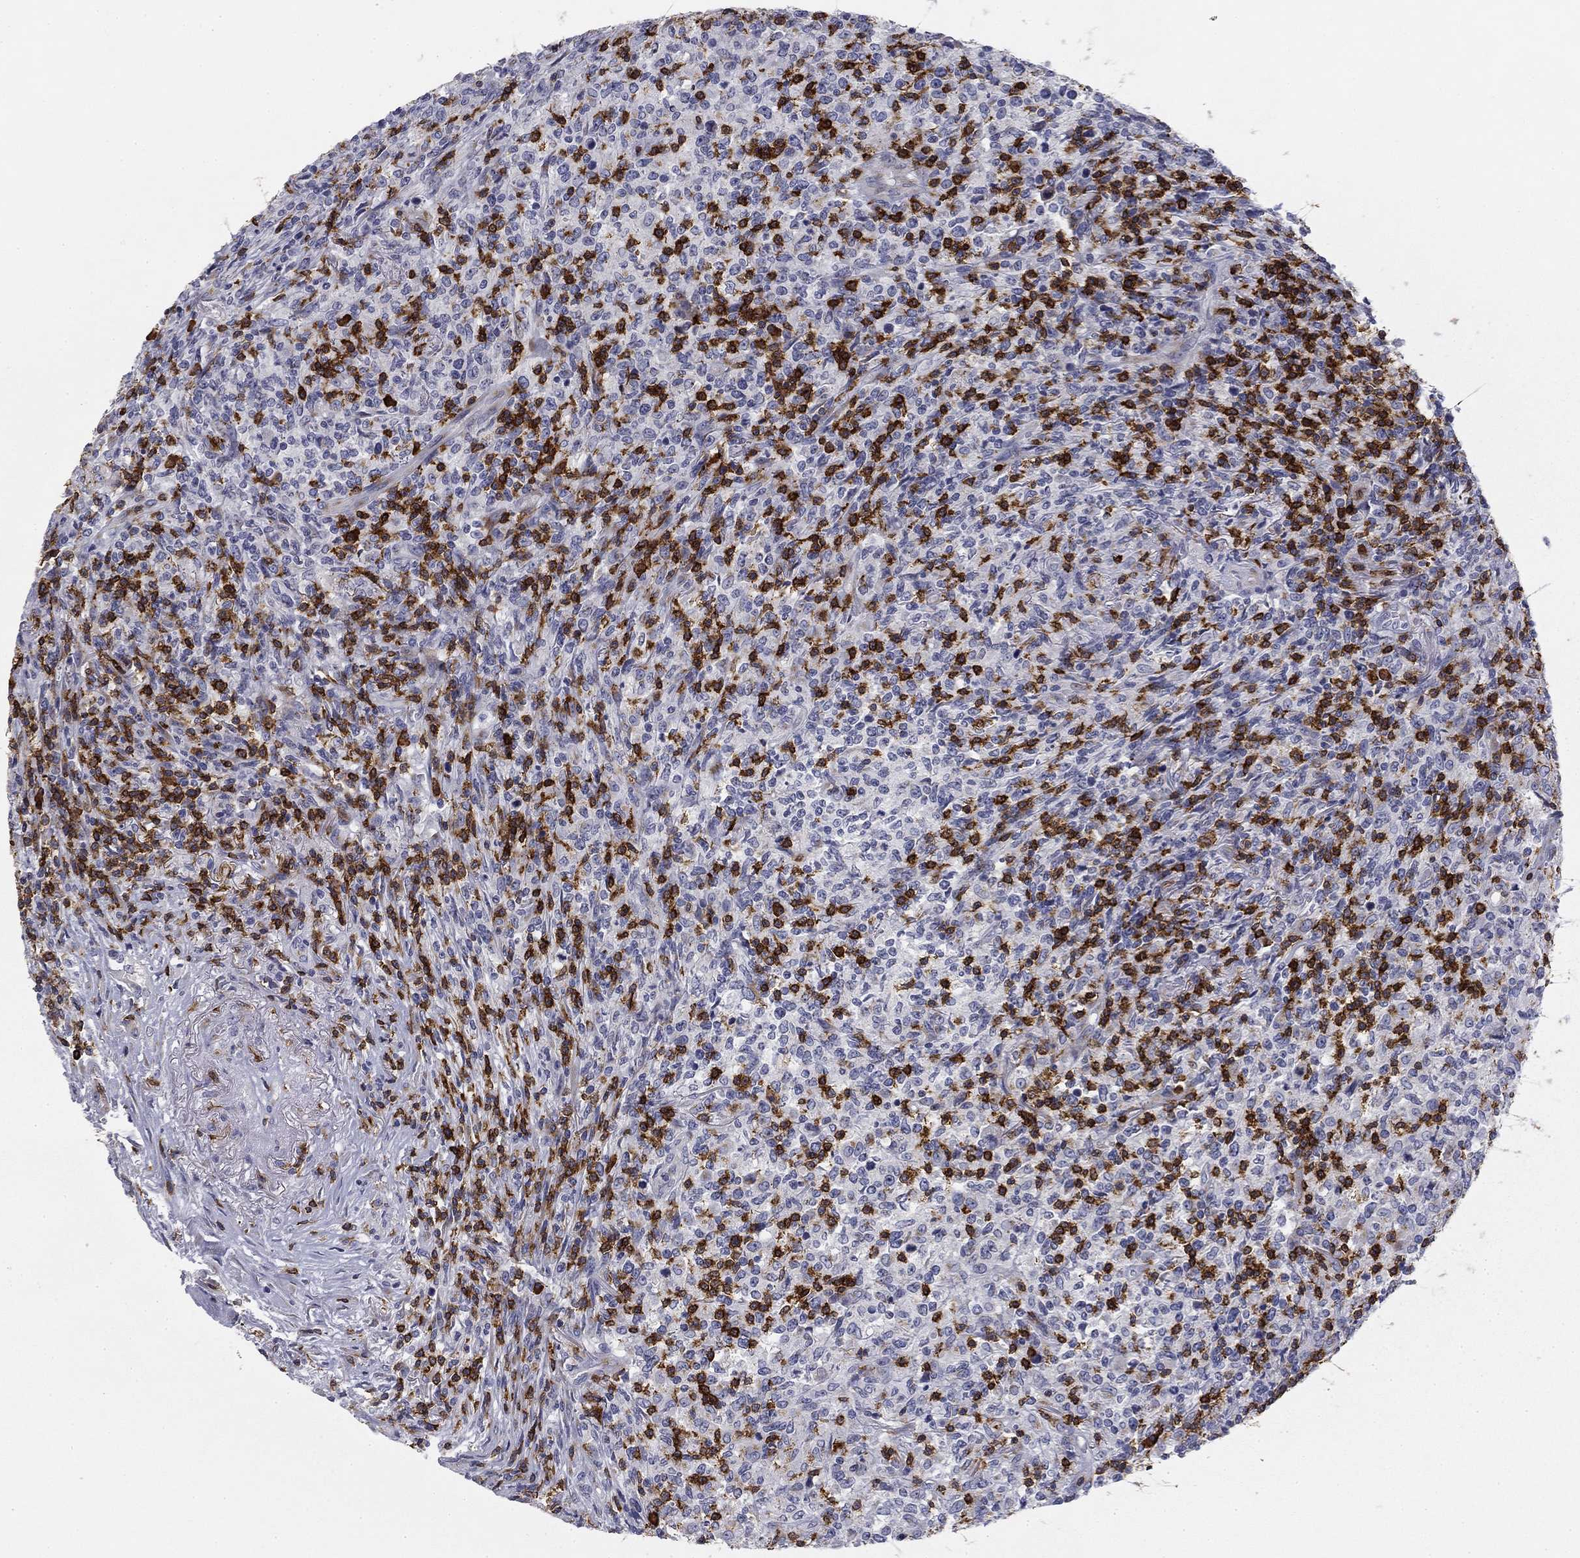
{"staining": {"intensity": "strong", "quantity": "25%-75%", "location": "cytoplasmic/membranous"}, "tissue": "lymphoma", "cell_type": "Tumor cells", "image_type": "cancer", "snomed": [{"axis": "morphology", "description": "Malignant lymphoma, non-Hodgkin's type, High grade"}, {"axis": "topography", "description": "Lung"}], "caption": "Protein expression analysis of lymphoma exhibits strong cytoplasmic/membranous expression in approximately 25%-75% of tumor cells.", "gene": "TRAT1", "patient": {"sex": "male", "age": 79}}